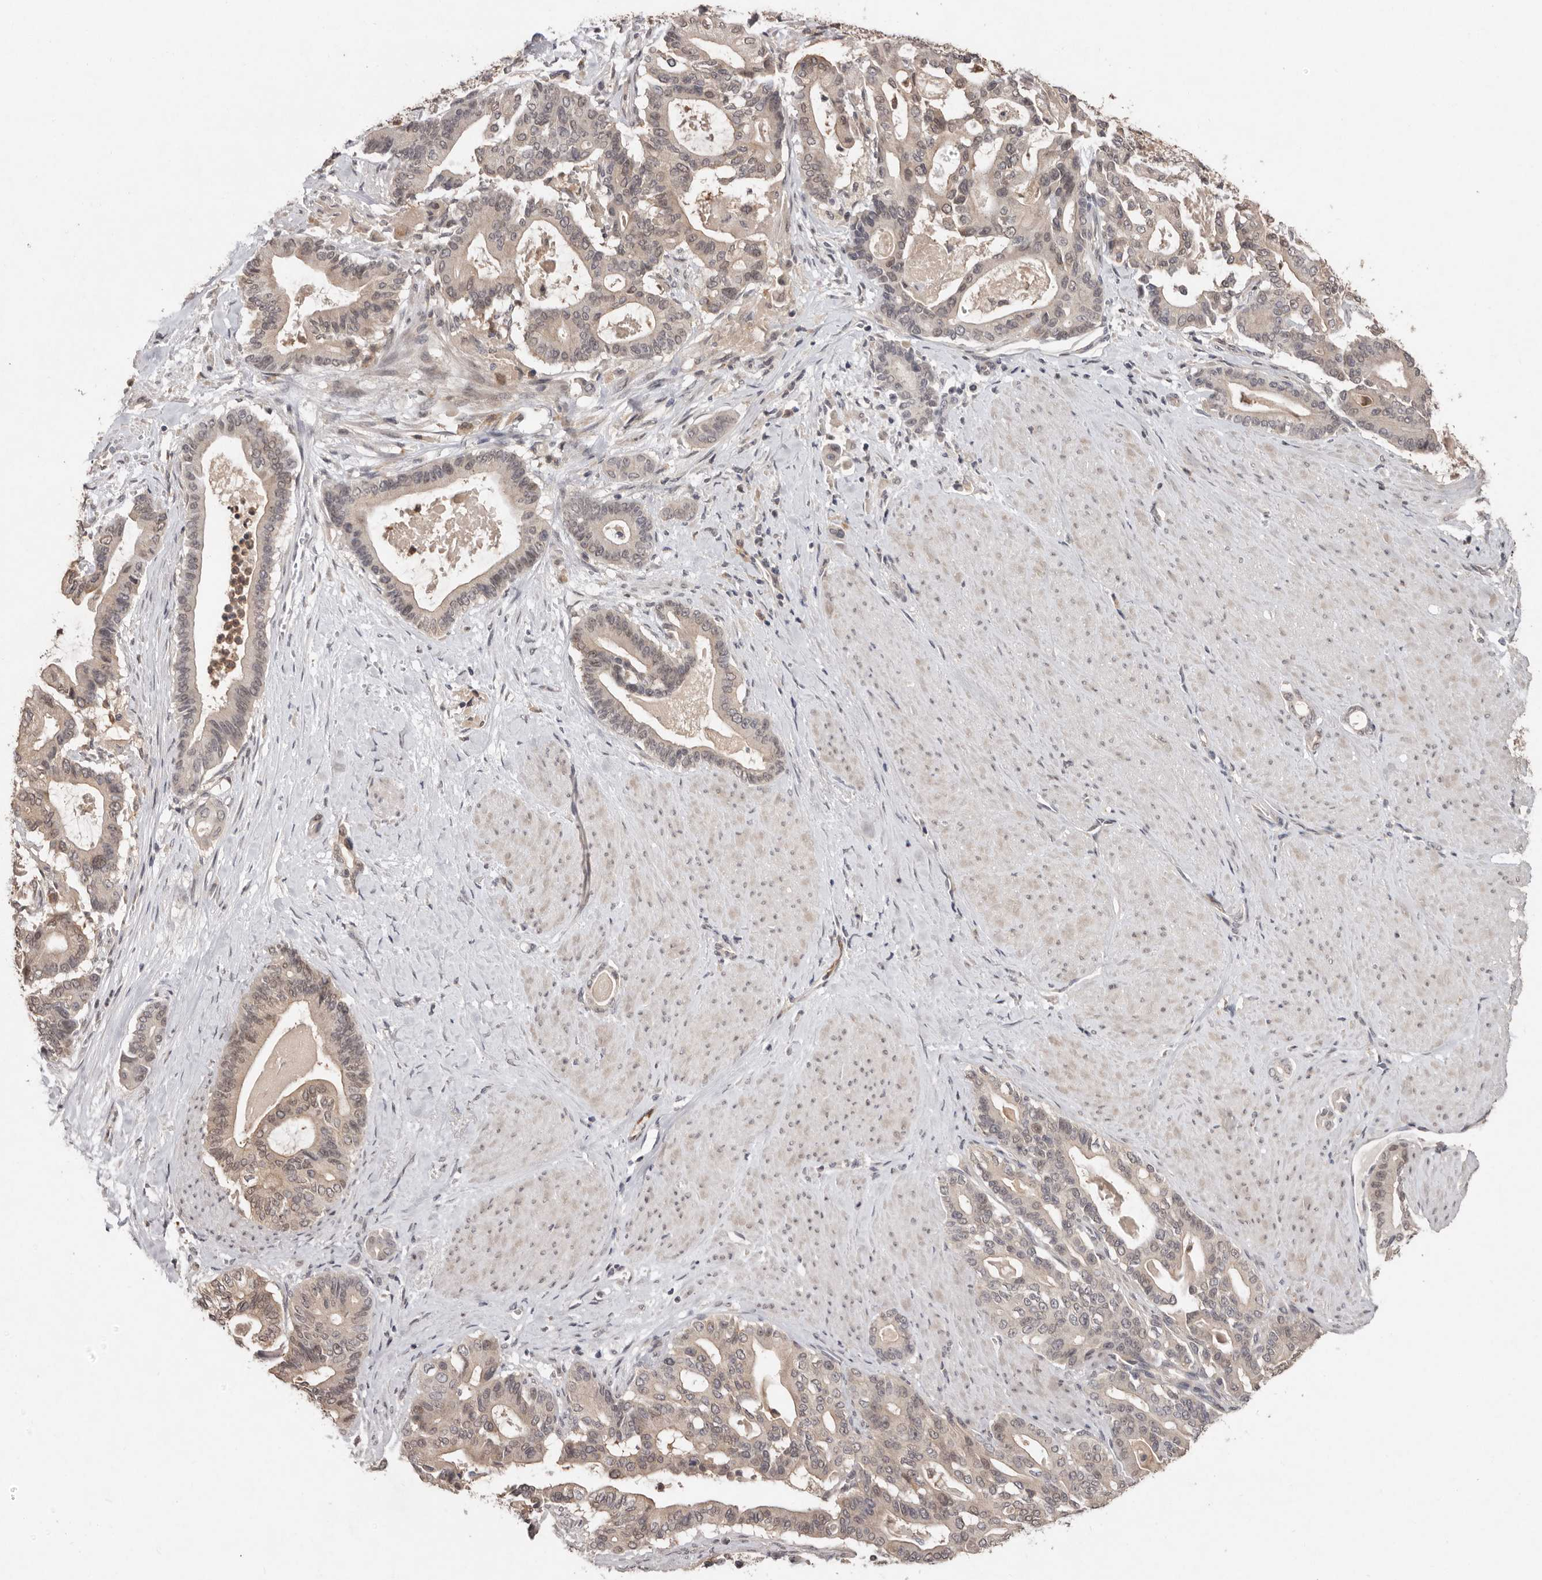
{"staining": {"intensity": "weak", "quantity": "25%-75%", "location": "cytoplasmic/membranous"}, "tissue": "pancreatic cancer", "cell_type": "Tumor cells", "image_type": "cancer", "snomed": [{"axis": "morphology", "description": "Adenocarcinoma, NOS"}, {"axis": "topography", "description": "Pancreas"}], "caption": "This image shows pancreatic adenocarcinoma stained with immunohistochemistry (IHC) to label a protein in brown. The cytoplasmic/membranous of tumor cells show weak positivity for the protein. Nuclei are counter-stained blue.", "gene": "SULT1E1", "patient": {"sex": "male", "age": 63}}